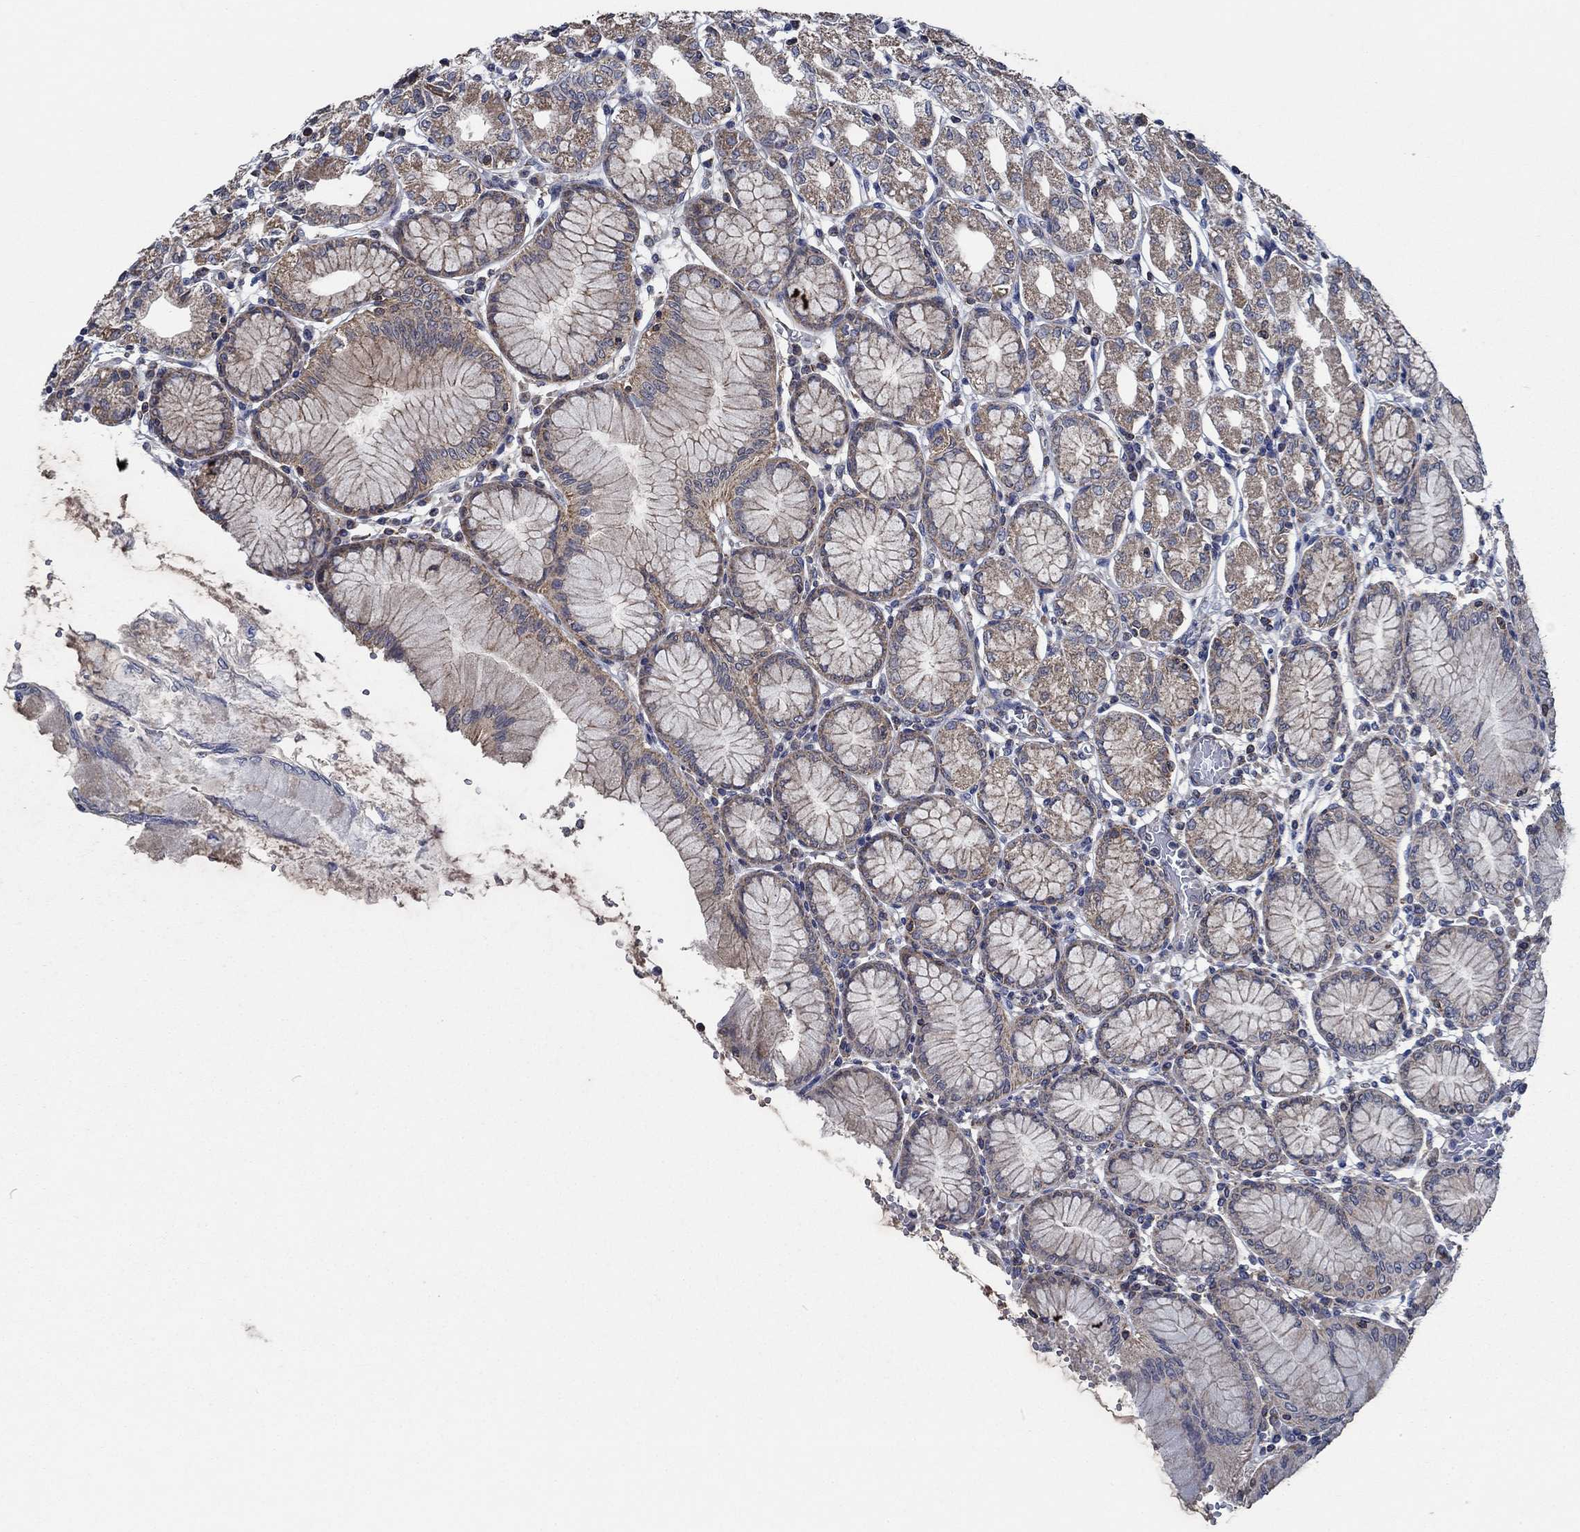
{"staining": {"intensity": "moderate", "quantity": "25%-75%", "location": "cytoplasmic/membranous"}, "tissue": "stomach", "cell_type": "Glandular cells", "image_type": "normal", "snomed": [{"axis": "morphology", "description": "Normal tissue, NOS"}, {"axis": "topography", "description": "Skeletal muscle"}, {"axis": "topography", "description": "Stomach"}], "caption": "Immunohistochemical staining of unremarkable human stomach demonstrates 25%-75% levels of moderate cytoplasmic/membranous protein staining in approximately 25%-75% of glandular cells.", "gene": "STXBP6", "patient": {"sex": "female", "age": 57}}